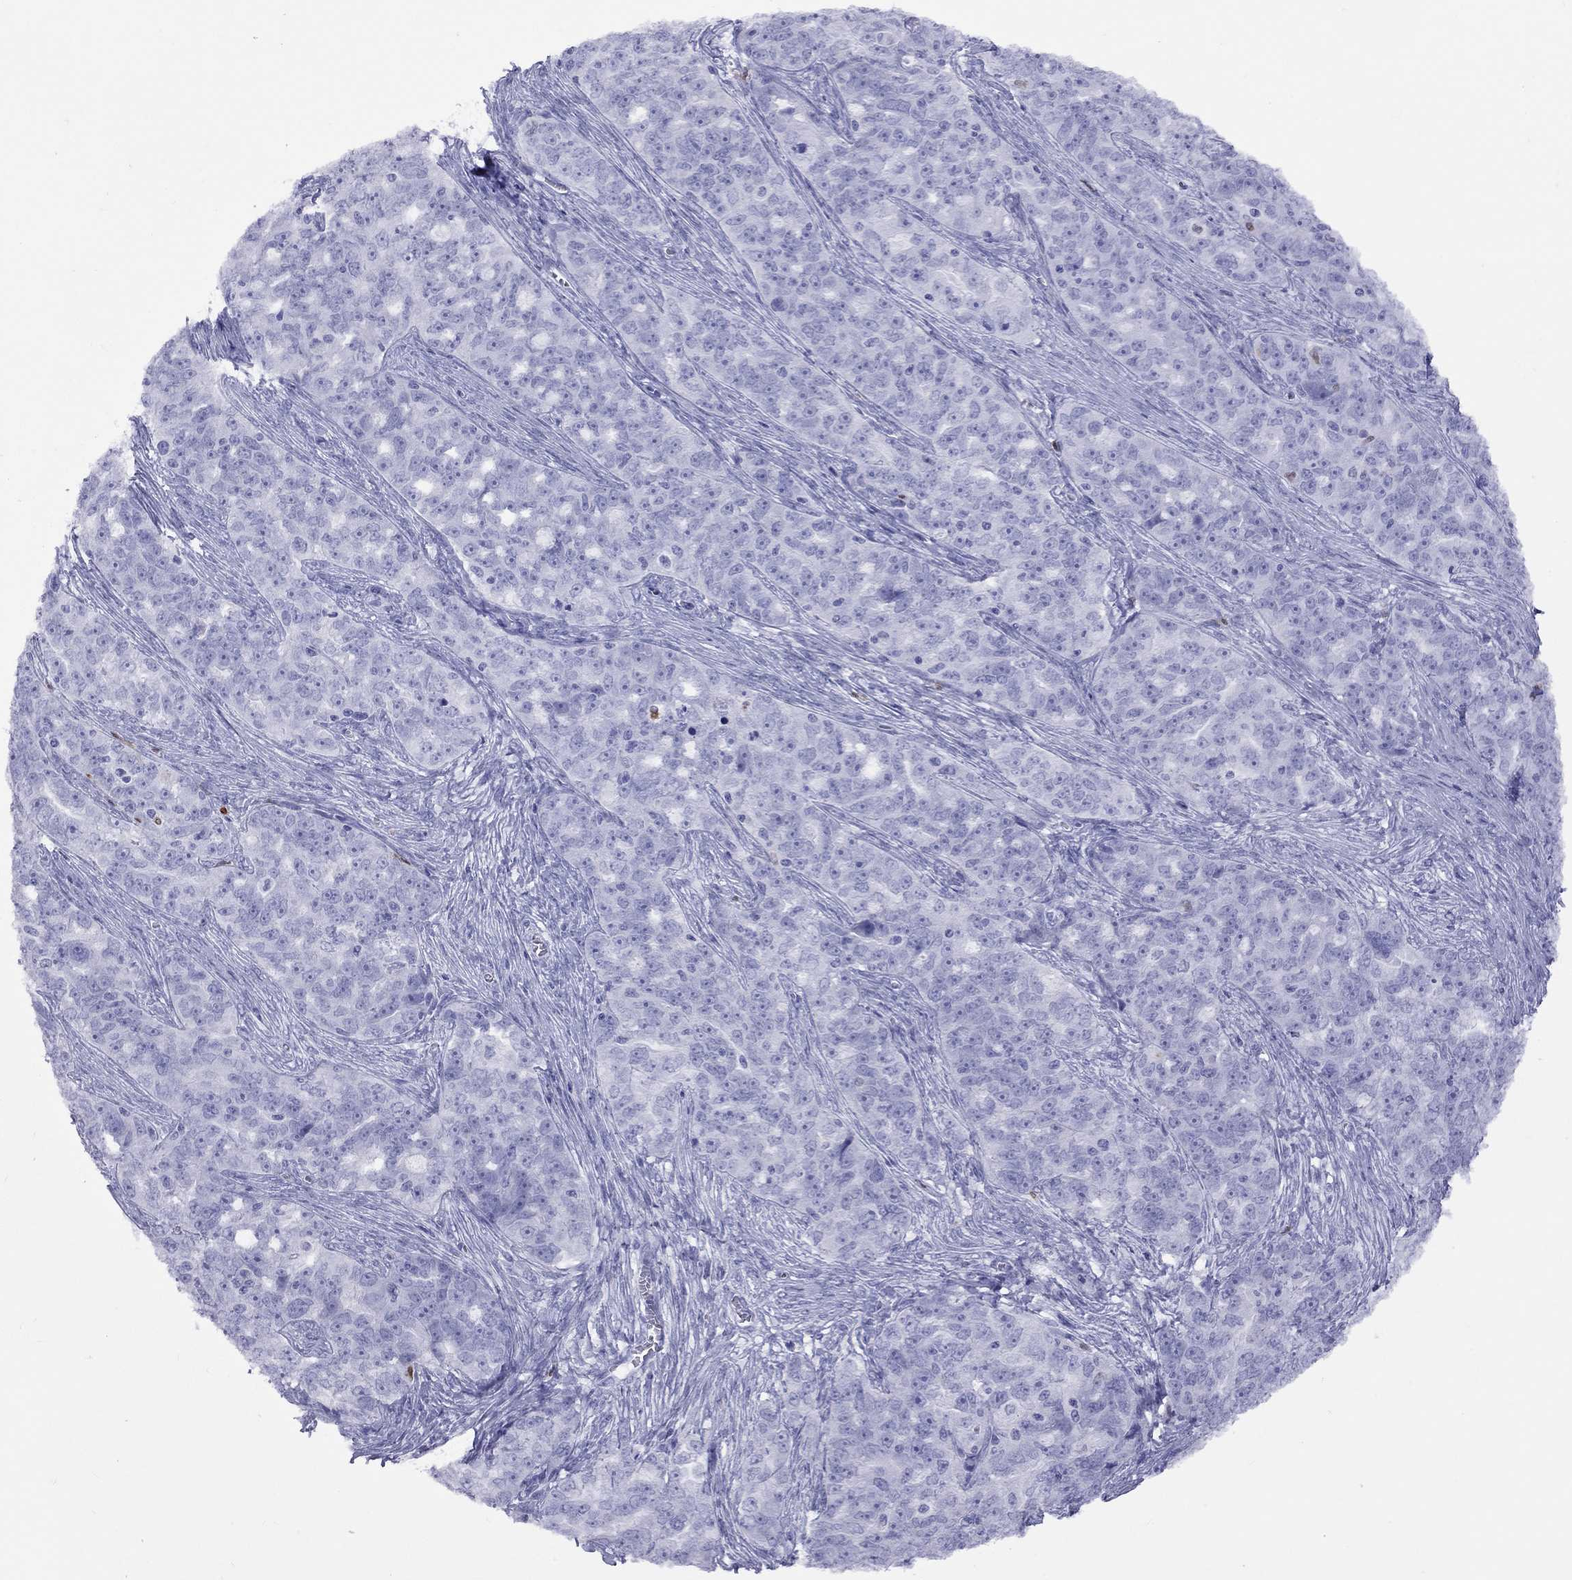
{"staining": {"intensity": "negative", "quantity": "none", "location": "none"}, "tissue": "ovarian cancer", "cell_type": "Tumor cells", "image_type": "cancer", "snomed": [{"axis": "morphology", "description": "Cystadenocarcinoma, serous, NOS"}, {"axis": "topography", "description": "Ovary"}], "caption": "This is a image of immunohistochemistry staining of serous cystadenocarcinoma (ovarian), which shows no positivity in tumor cells.", "gene": "SLAMF1", "patient": {"sex": "female", "age": 51}}